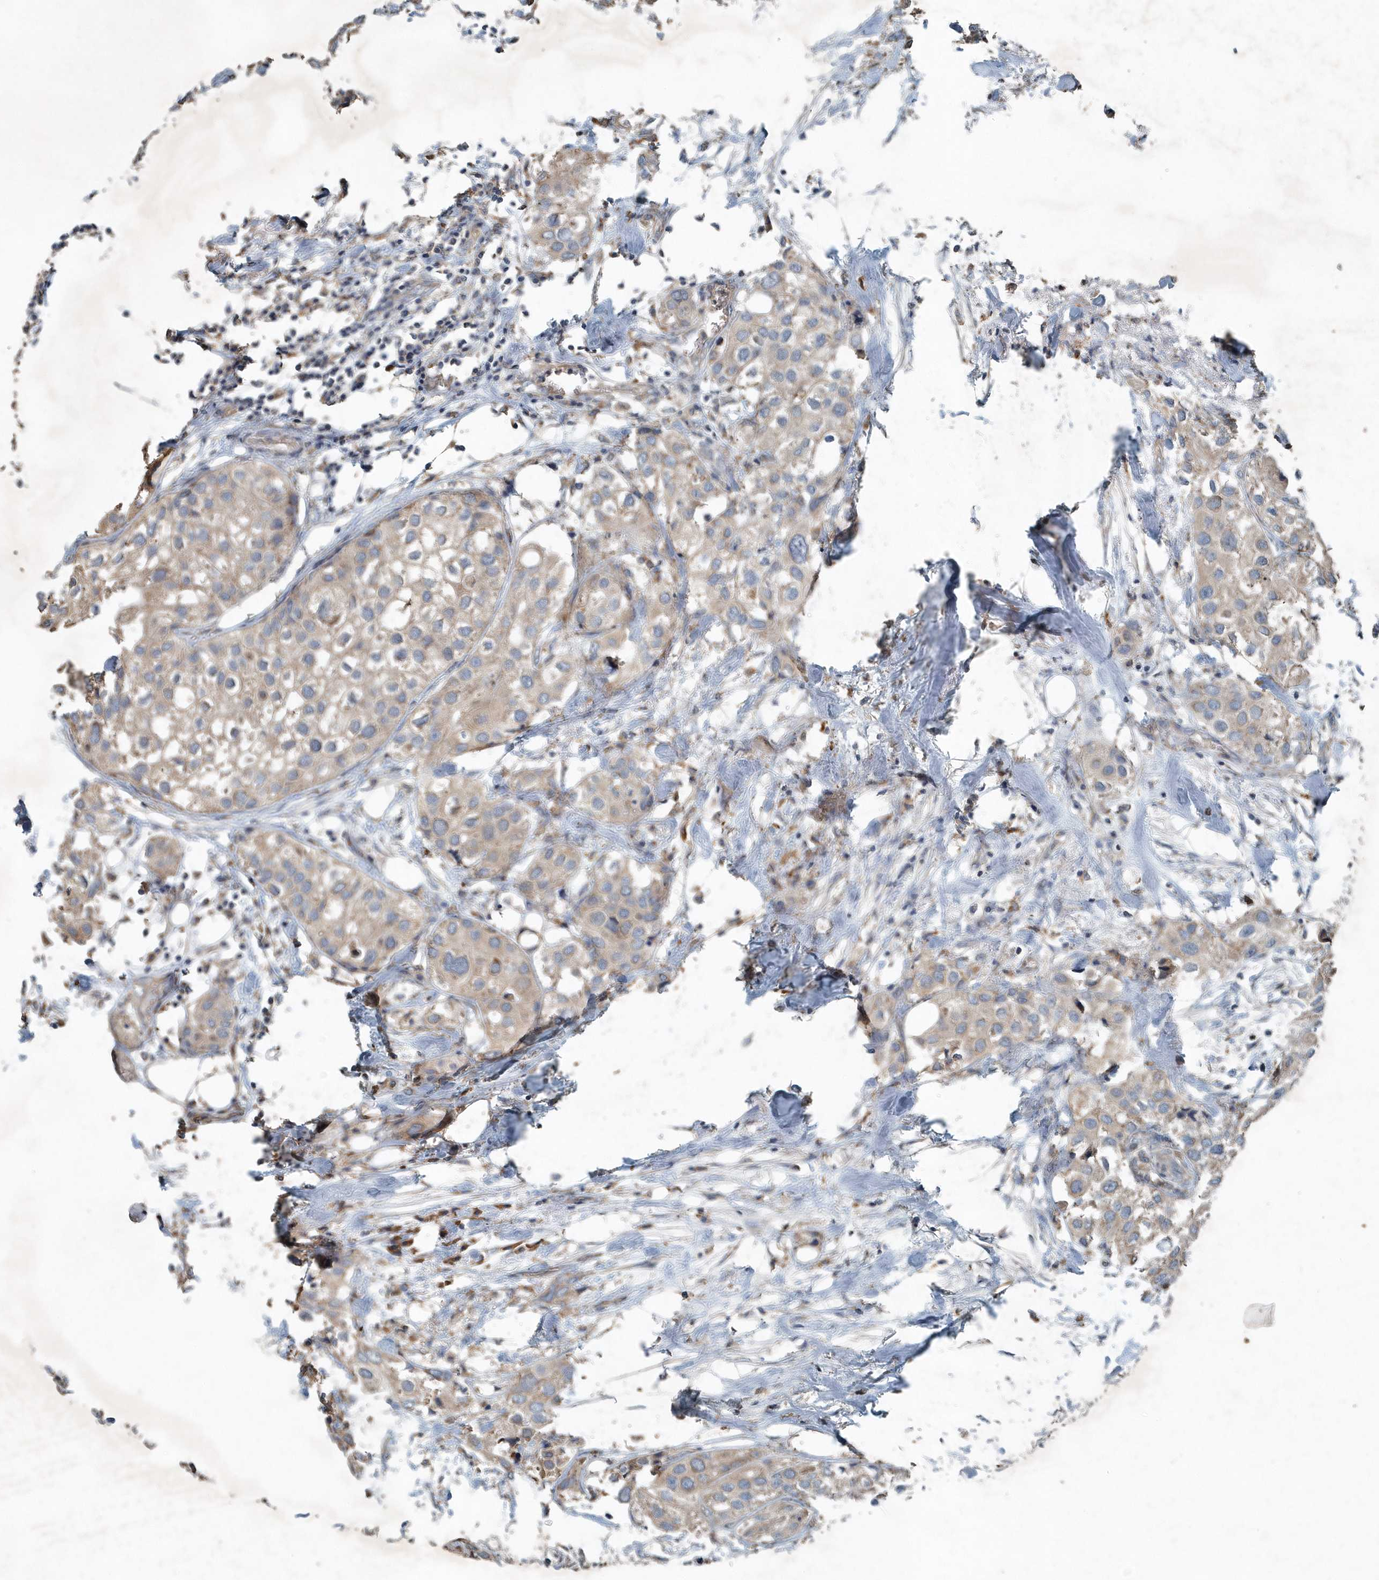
{"staining": {"intensity": "weak", "quantity": ">75%", "location": "cytoplasmic/membranous"}, "tissue": "urothelial cancer", "cell_type": "Tumor cells", "image_type": "cancer", "snomed": [{"axis": "morphology", "description": "Urothelial carcinoma, High grade"}, {"axis": "topography", "description": "Urinary bladder"}], "caption": "Human urothelial cancer stained with a brown dye exhibits weak cytoplasmic/membranous positive staining in about >75% of tumor cells.", "gene": "SCFD2", "patient": {"sex": "male", "age": 64}}